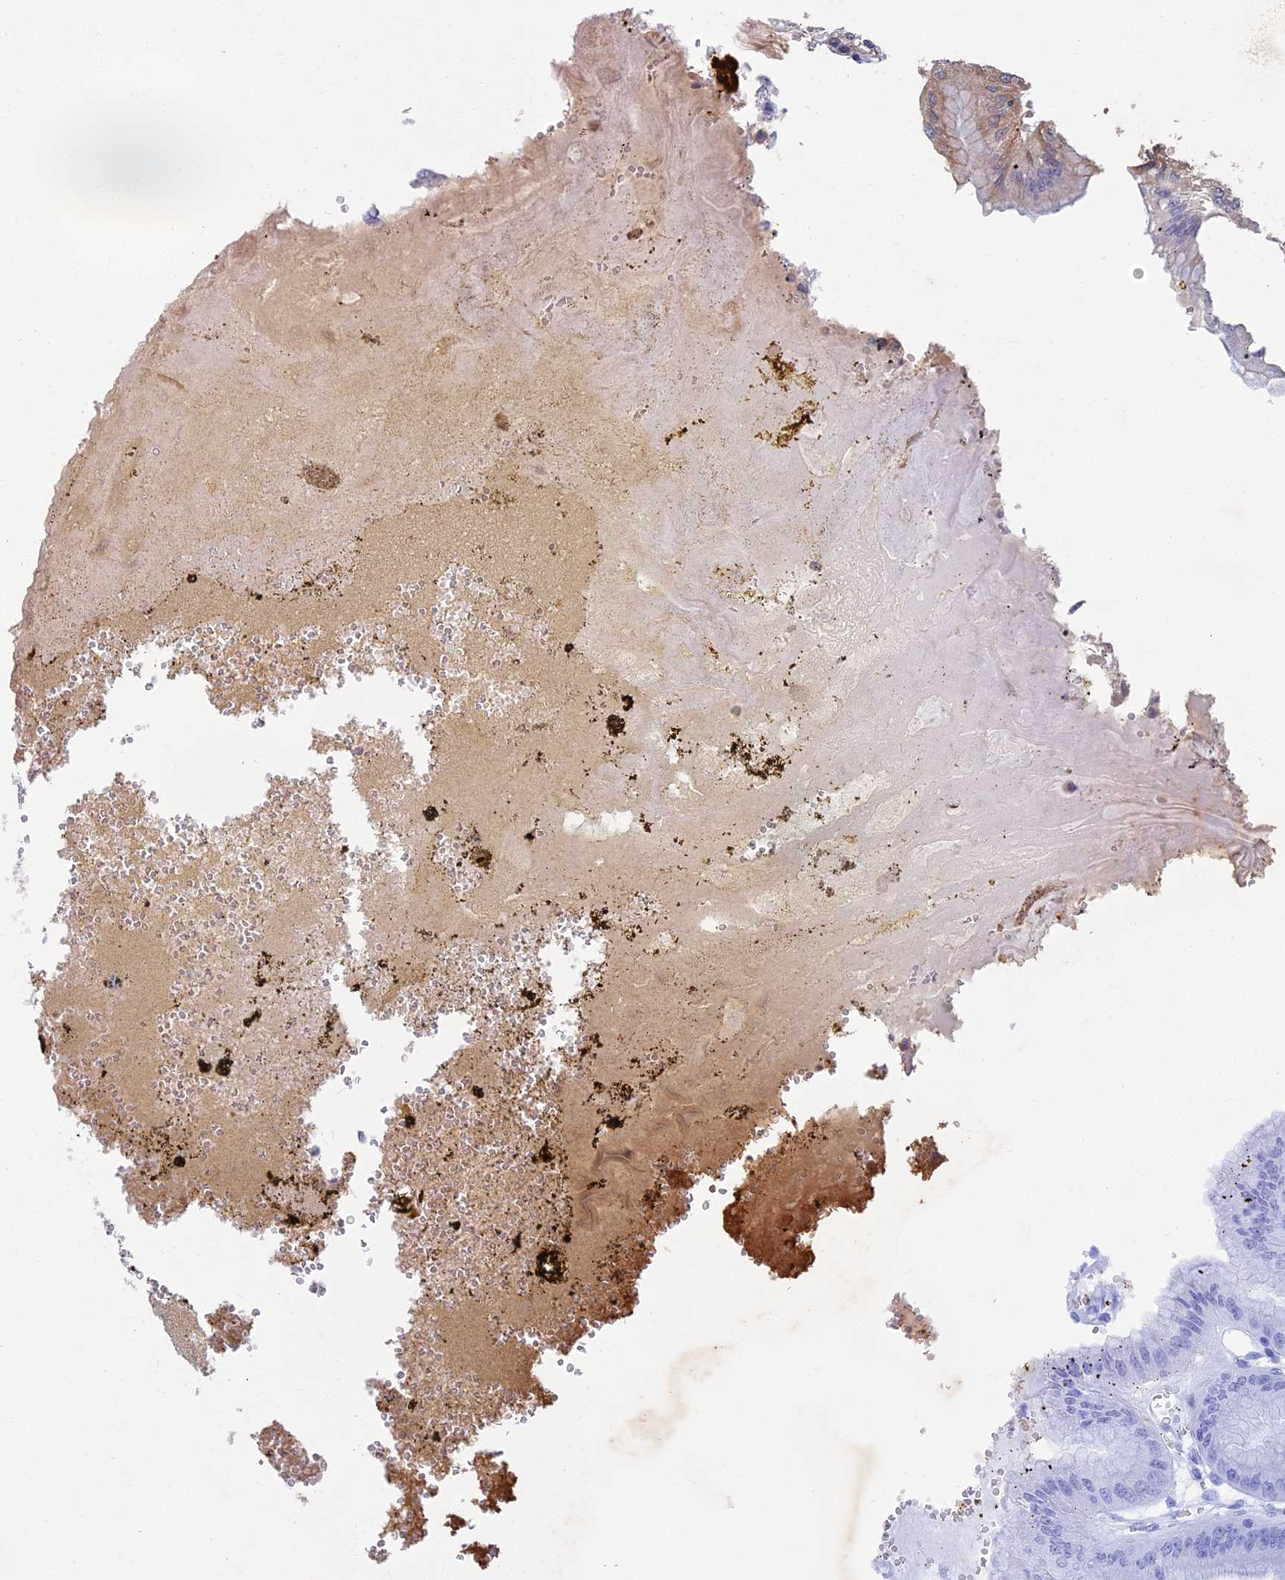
{"staining": {"intensity": "moderate", "quantity": "25%-75%", "location": "cytoplasmic/membranous"}, "tissue": "stomach", "cell_type": "Glandular cells", "image_type": "normal", "snomed": [{"axis": "morphology", "description": "Normal tissue, NOS"}, {"axis": "topography", "description": "Stomach, lower"}], "caption": "Benign stomach was stained to show a protein in brown. There is medium levels of moderate cytoplasmic/membranous positivity in approximately 25%-75% of glandular cells.", "gene": "CRACD", "patient": {"sex": "male", "age": 71}}